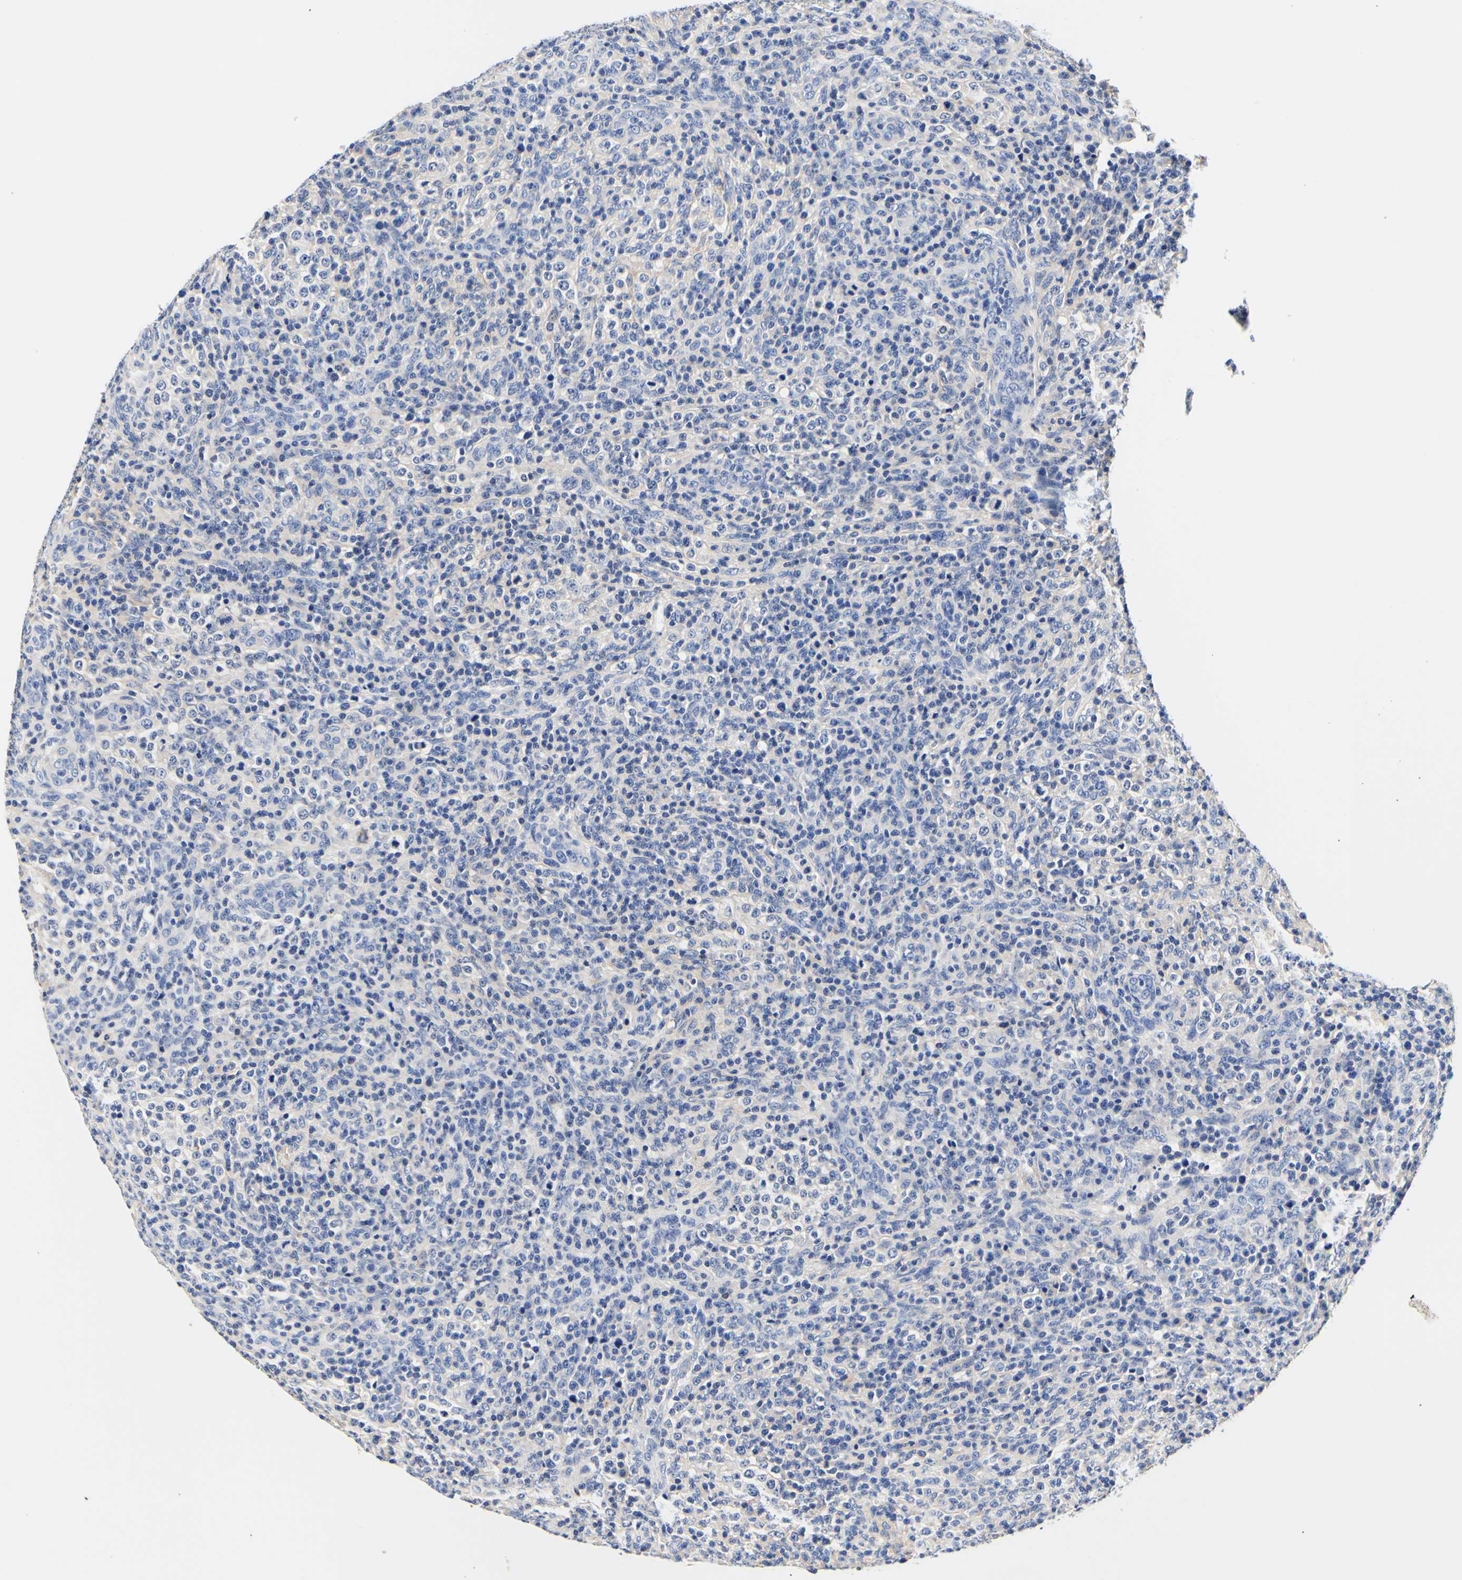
{"staining": {"intensity": "negative", "quantity": "none", "location": "none"}, "tissue": "lymphoma", "cell_type": "Tumor cells", "image_type": "cancer", "snomed": [{"axis": "morphology", "description": "Malignant lymphoma, non-Hodgkin's type, High grade"}, {"axis": "topography", "description": "Lymph node"}], "caption": "Immunohistochemical staining of high-grade malignant lymphoma, non-Hodgkin's type demonstrates no significant positivity in tumor cells.", "gene": "CAMK4", "patient": {"sex": "female", "age": 76}}